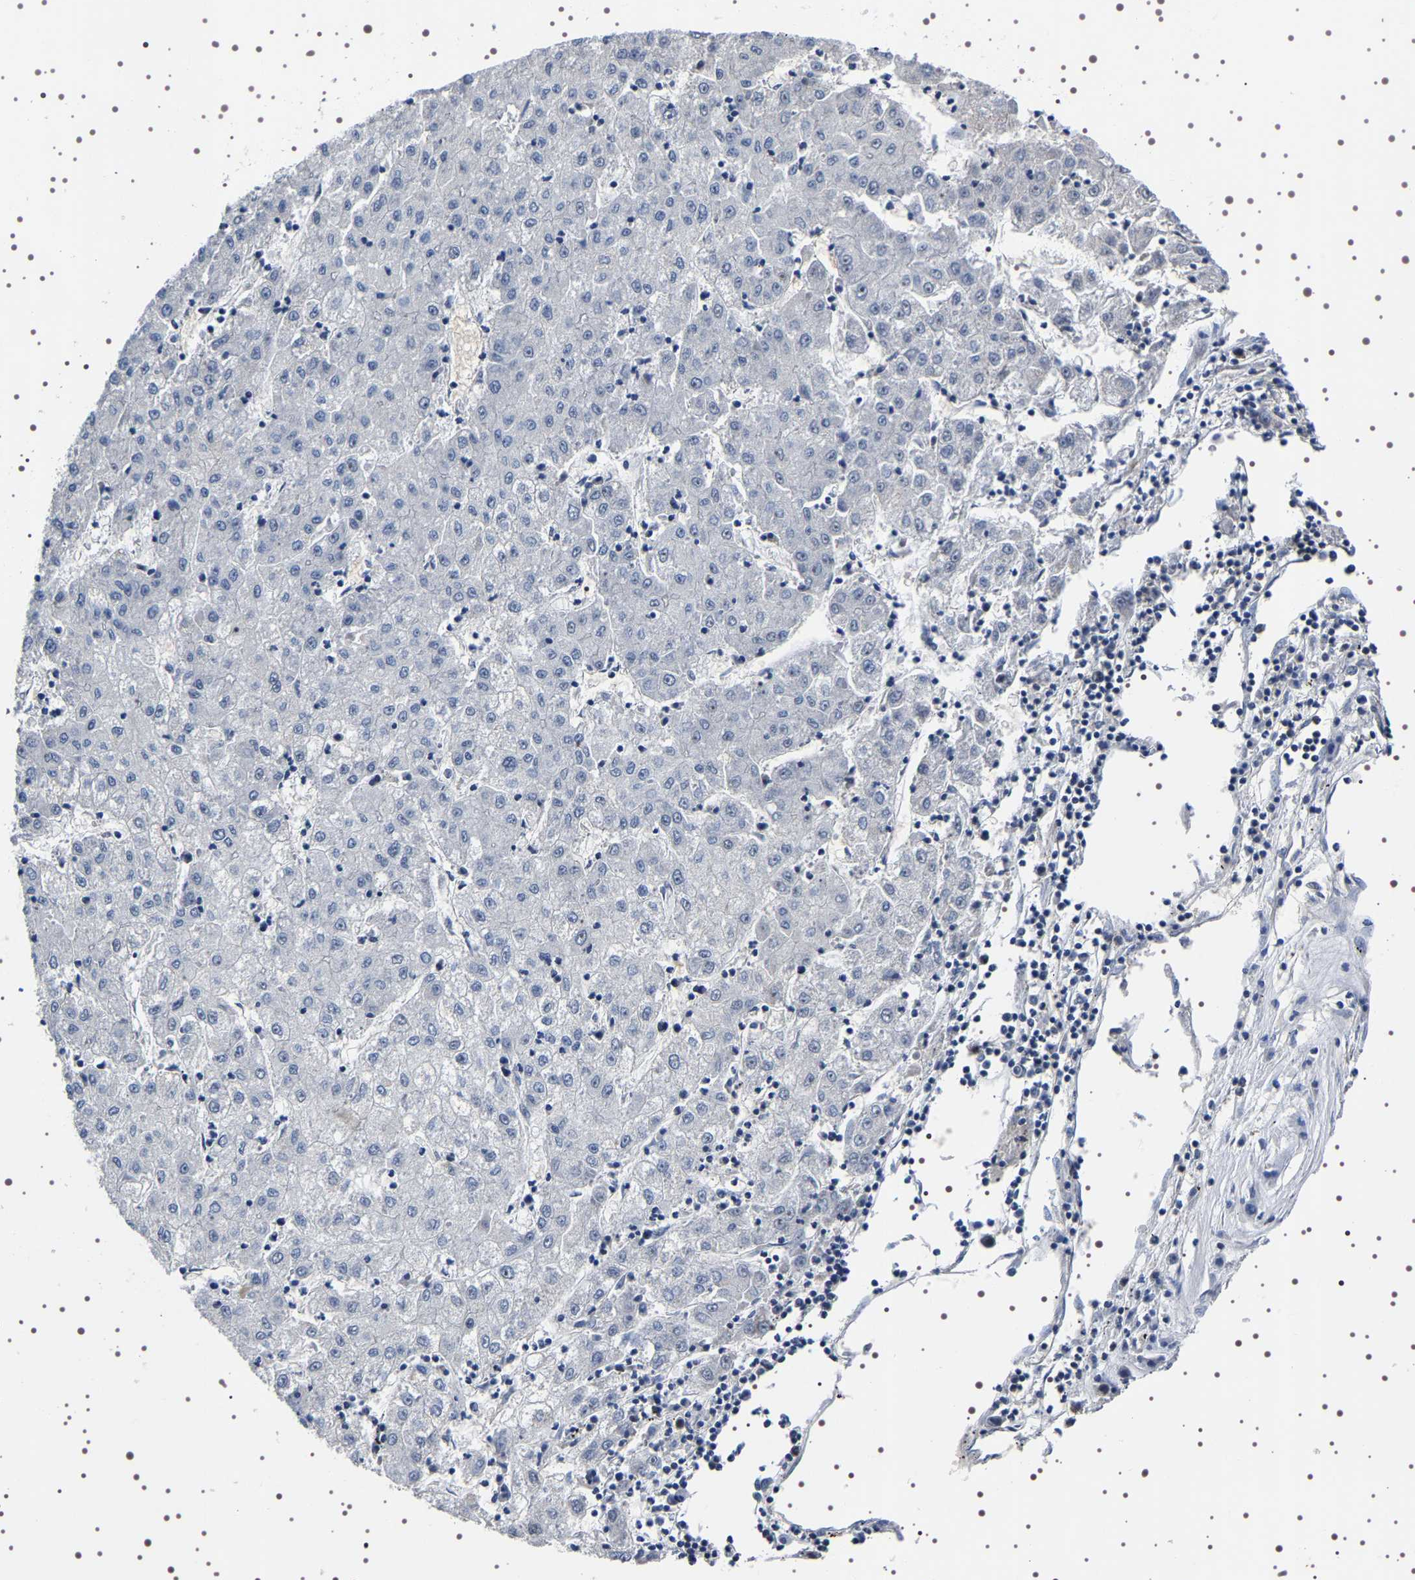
{"staining": {"intensity": "negative", "quantity": "none", "location": "none"}, "tissue": "liver cancer", "cell_type": "Tumor cells", "image_type": "cancer", "snomed": [{"axis": "morphology", "description": "Carcinoma, Hepatocellular, NOS"}, {"axis": "topography", "description": "Liver"}], "caption": "Tumor cells show no significant protein positivity in liver hepatocellular carcinoma. (Immunohistochemistry, brightfield microscopy, high magnification).", "gene": "GNL3", "patient": {"sex": "male", "age": 72}}